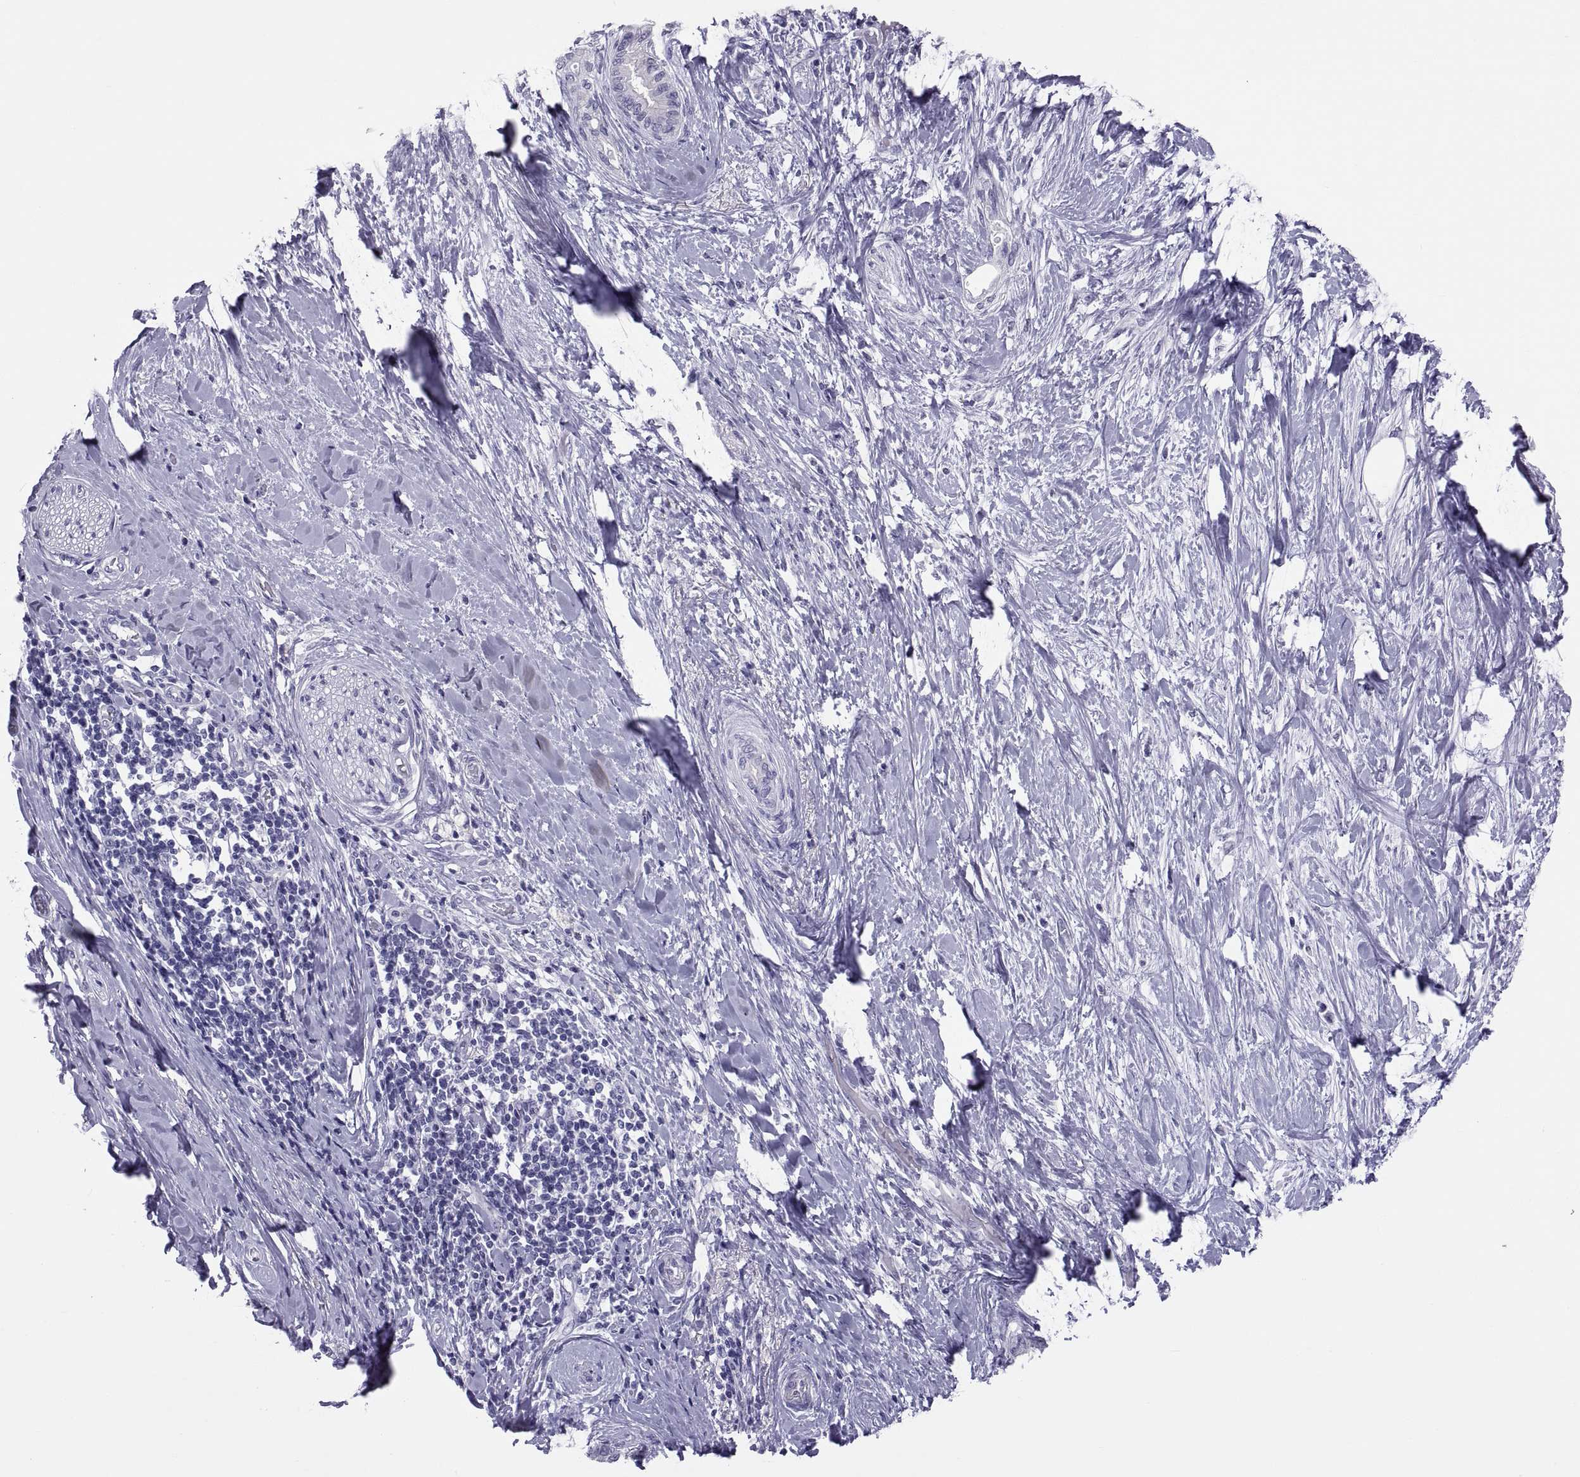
{"staining": {"intensity": "negative", "quantity": "none", "location": "none"}, "tissue": "pancreatic cancer", "cell_type": "Tumor cells", "image_type": "cancer", "snomed": [{"axis": "morphology", "description": "Normal tissue, NOS"}, {"axis": "morphology", "description": "Adenocarcinoma, NOS"}, {"axis": "topography", "description": "Pancreas"}, {"axis": "topography", "description": "Duodenum"}], "caption": "An IHC histopathology image of pancreatic cancer (adenocarcinoma) is shown. There is no staining in tumor cells of pancreatic cancer (adenocarcinoma).", "gene": "RNASE12", "patient": {"sex": "female", "age": 60}}